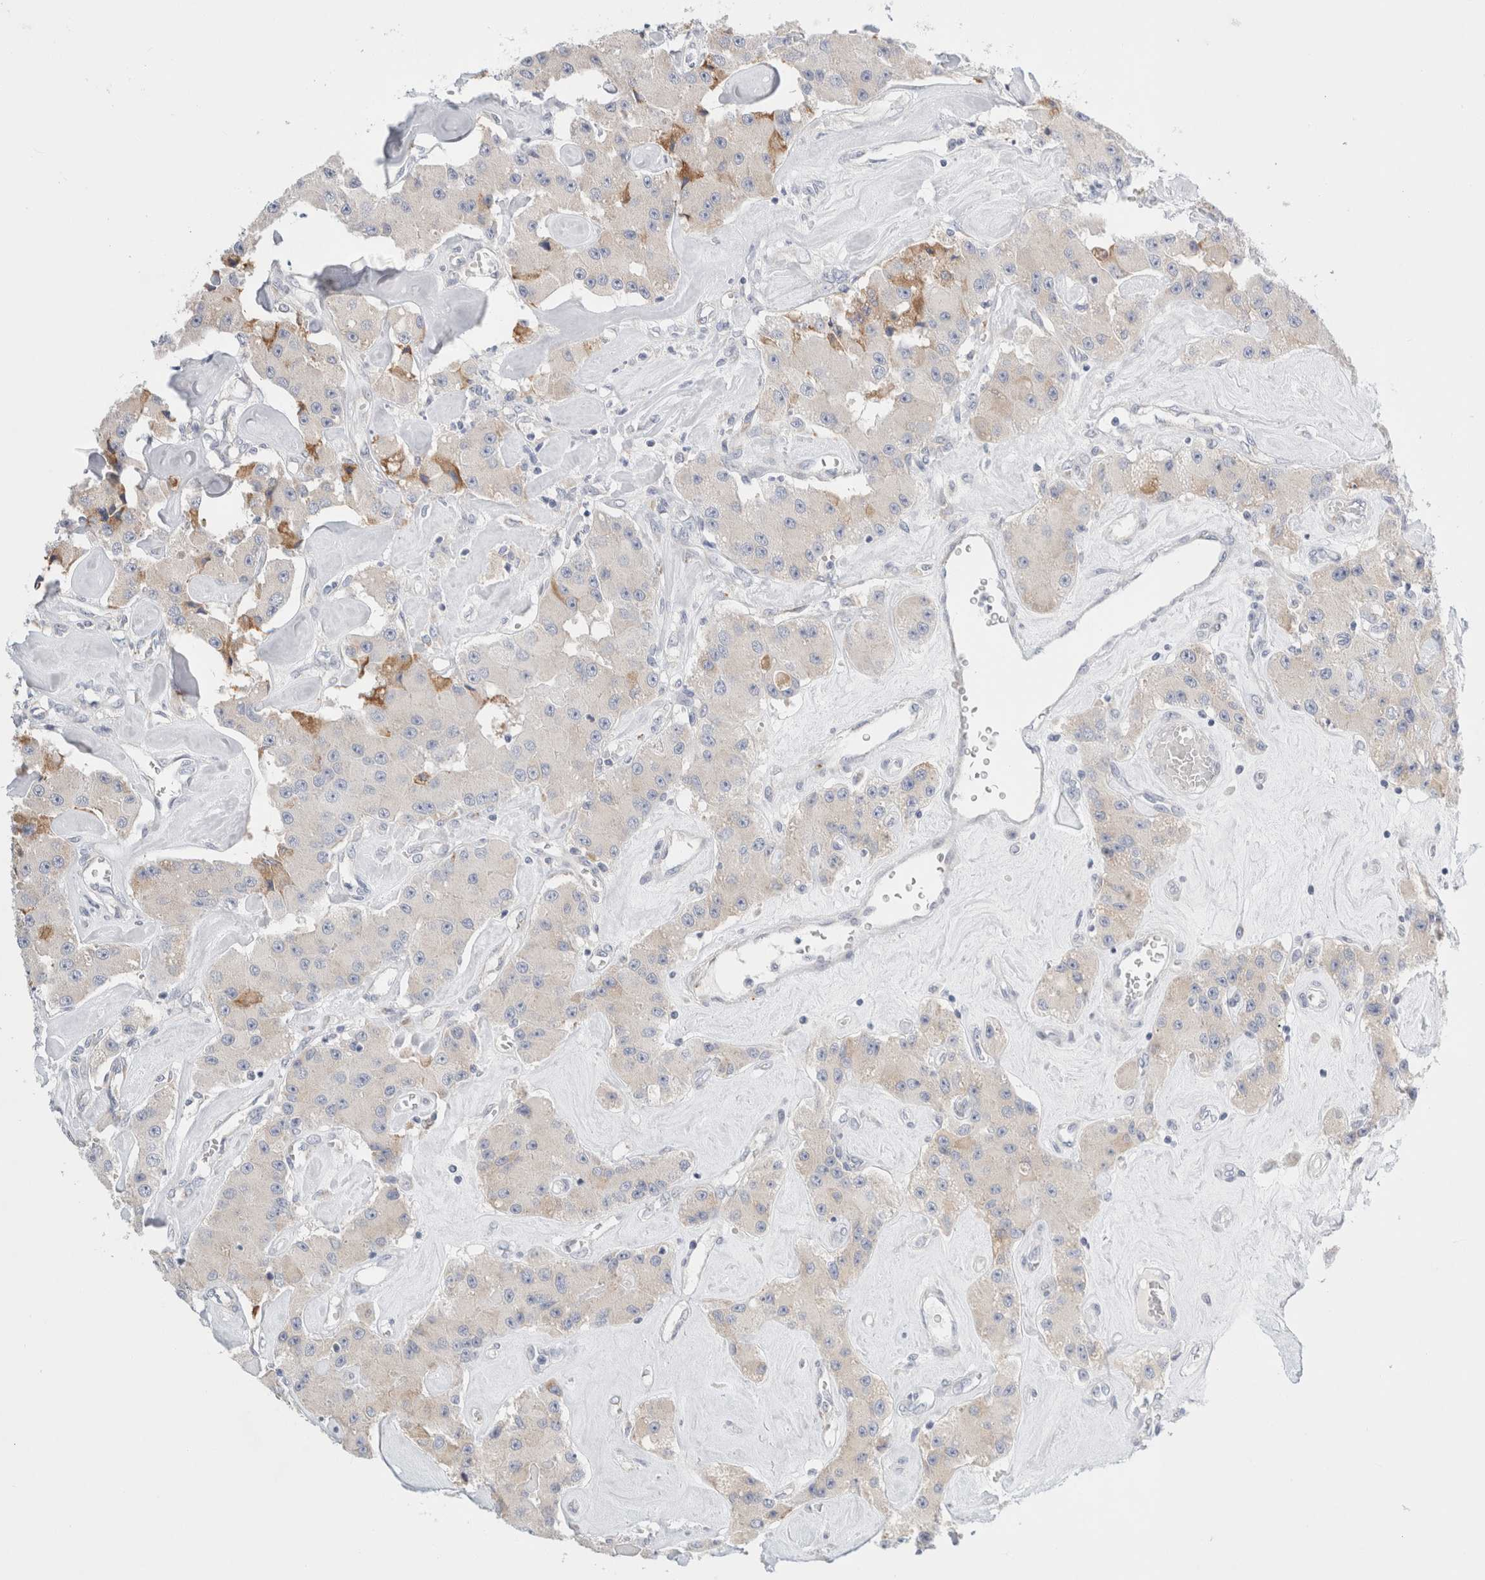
{"staining": {"intensity": "negative", "quantity": "none", "location": "none"}, "tissue": "carcinoid", "cell_type": "Tumor cells", "image_type": "cancer", "snomed": [{"axis": "morphology", "description": "Carcinoid, malignant, NOS"}, {"axis": "topography", "description": "Pancreas"}], "caption": "DAB immunohistochemical staining of human malignant carcinoid exhibits no significant positivity in tumor cells. (Stains: DAB immunohistochemistry with hematoxylin counter stain, Microscopy: brightfield microscopy at high magnification).", "gene": "CSK", "patient": {"sex": "male", "age": 41}}